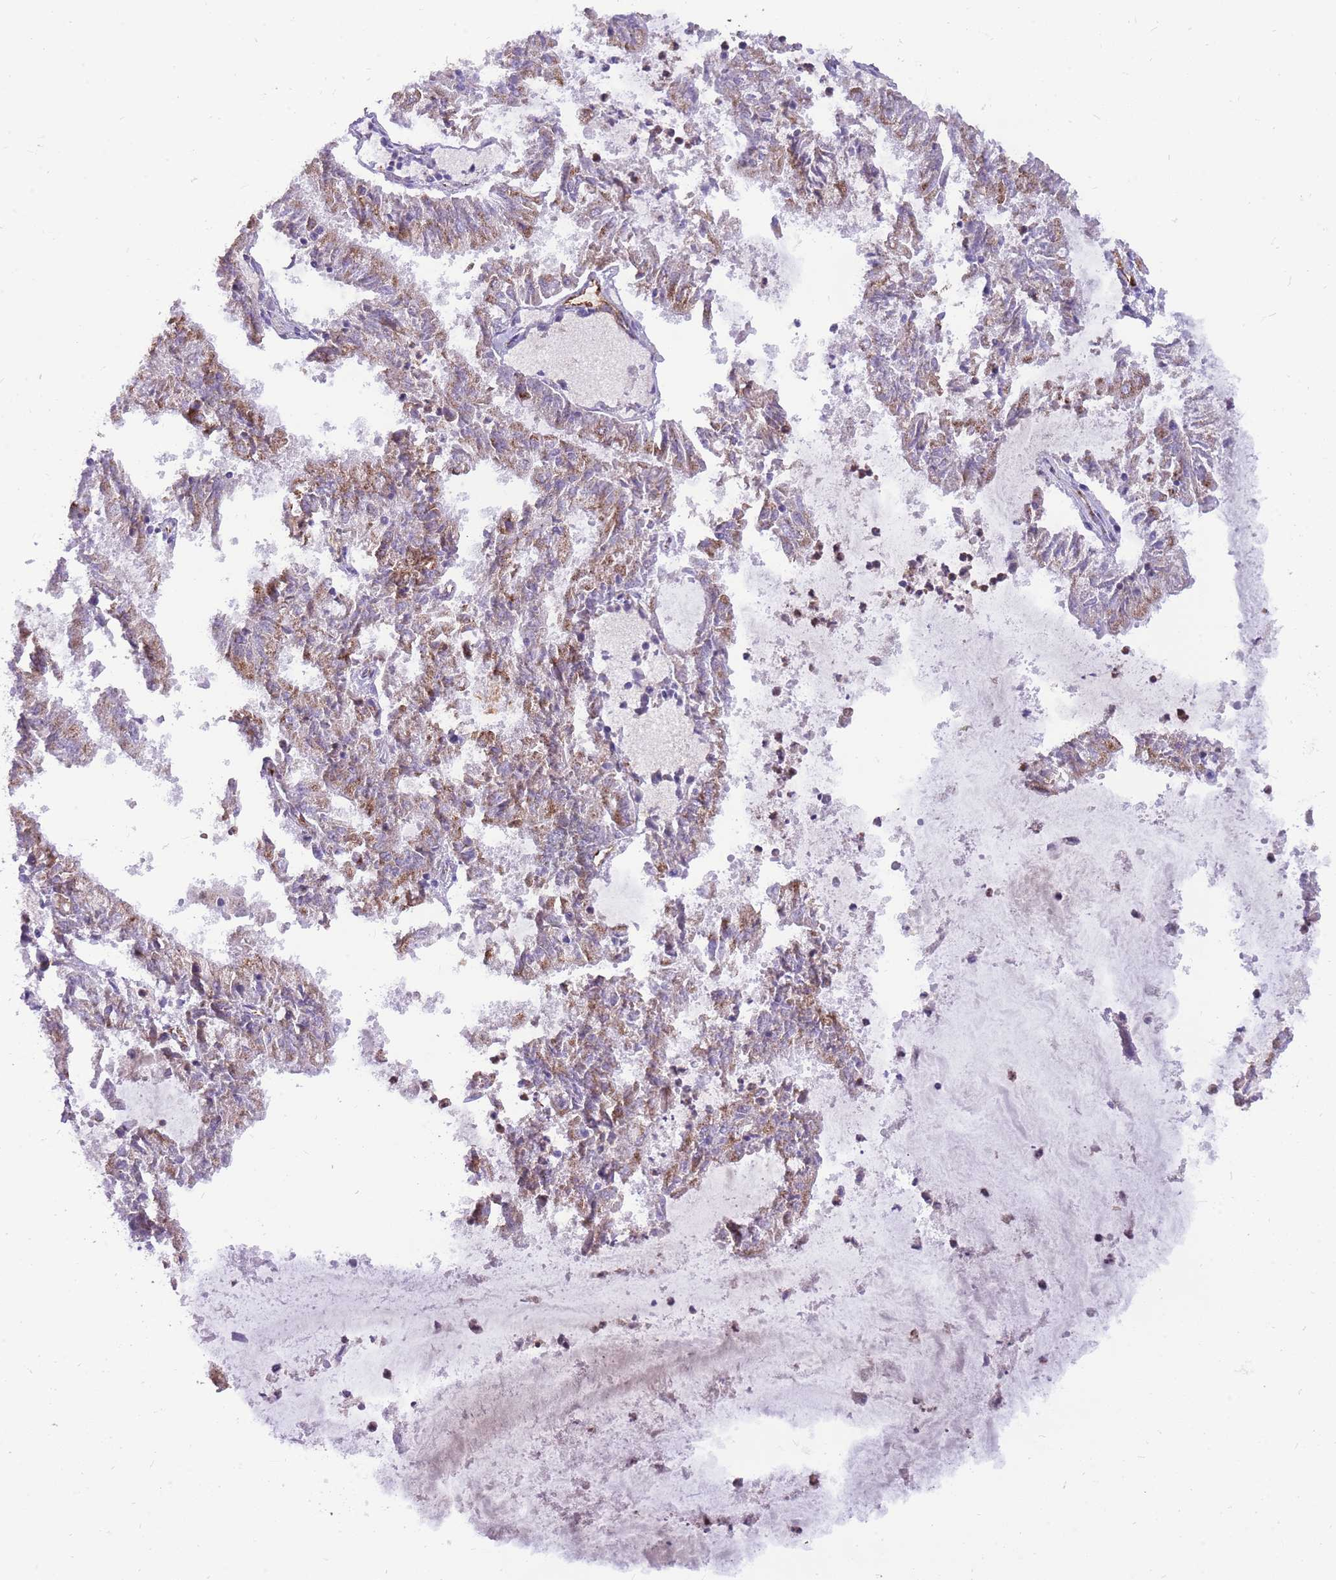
{"staining": {"intensity": "moderate", "quantity": ">75%", "location": "cytoplasmic/membranous"}, "tissue": "endometrial cancer", "cell_type": "Tumor cells", "image_type": "cancer", "snomed": [{"axis": "morphology", "description": "Adenocarcinoma, NOS"}, {"axis": "topography", "description": "Endometrium"}], "caption": "Adenocarcinoma (endometrial) stained with a protein marker exhibits moderate staining in tumor cells.", "gene": "PCNX1", "patient": {"sex": "female", "age": 57}}